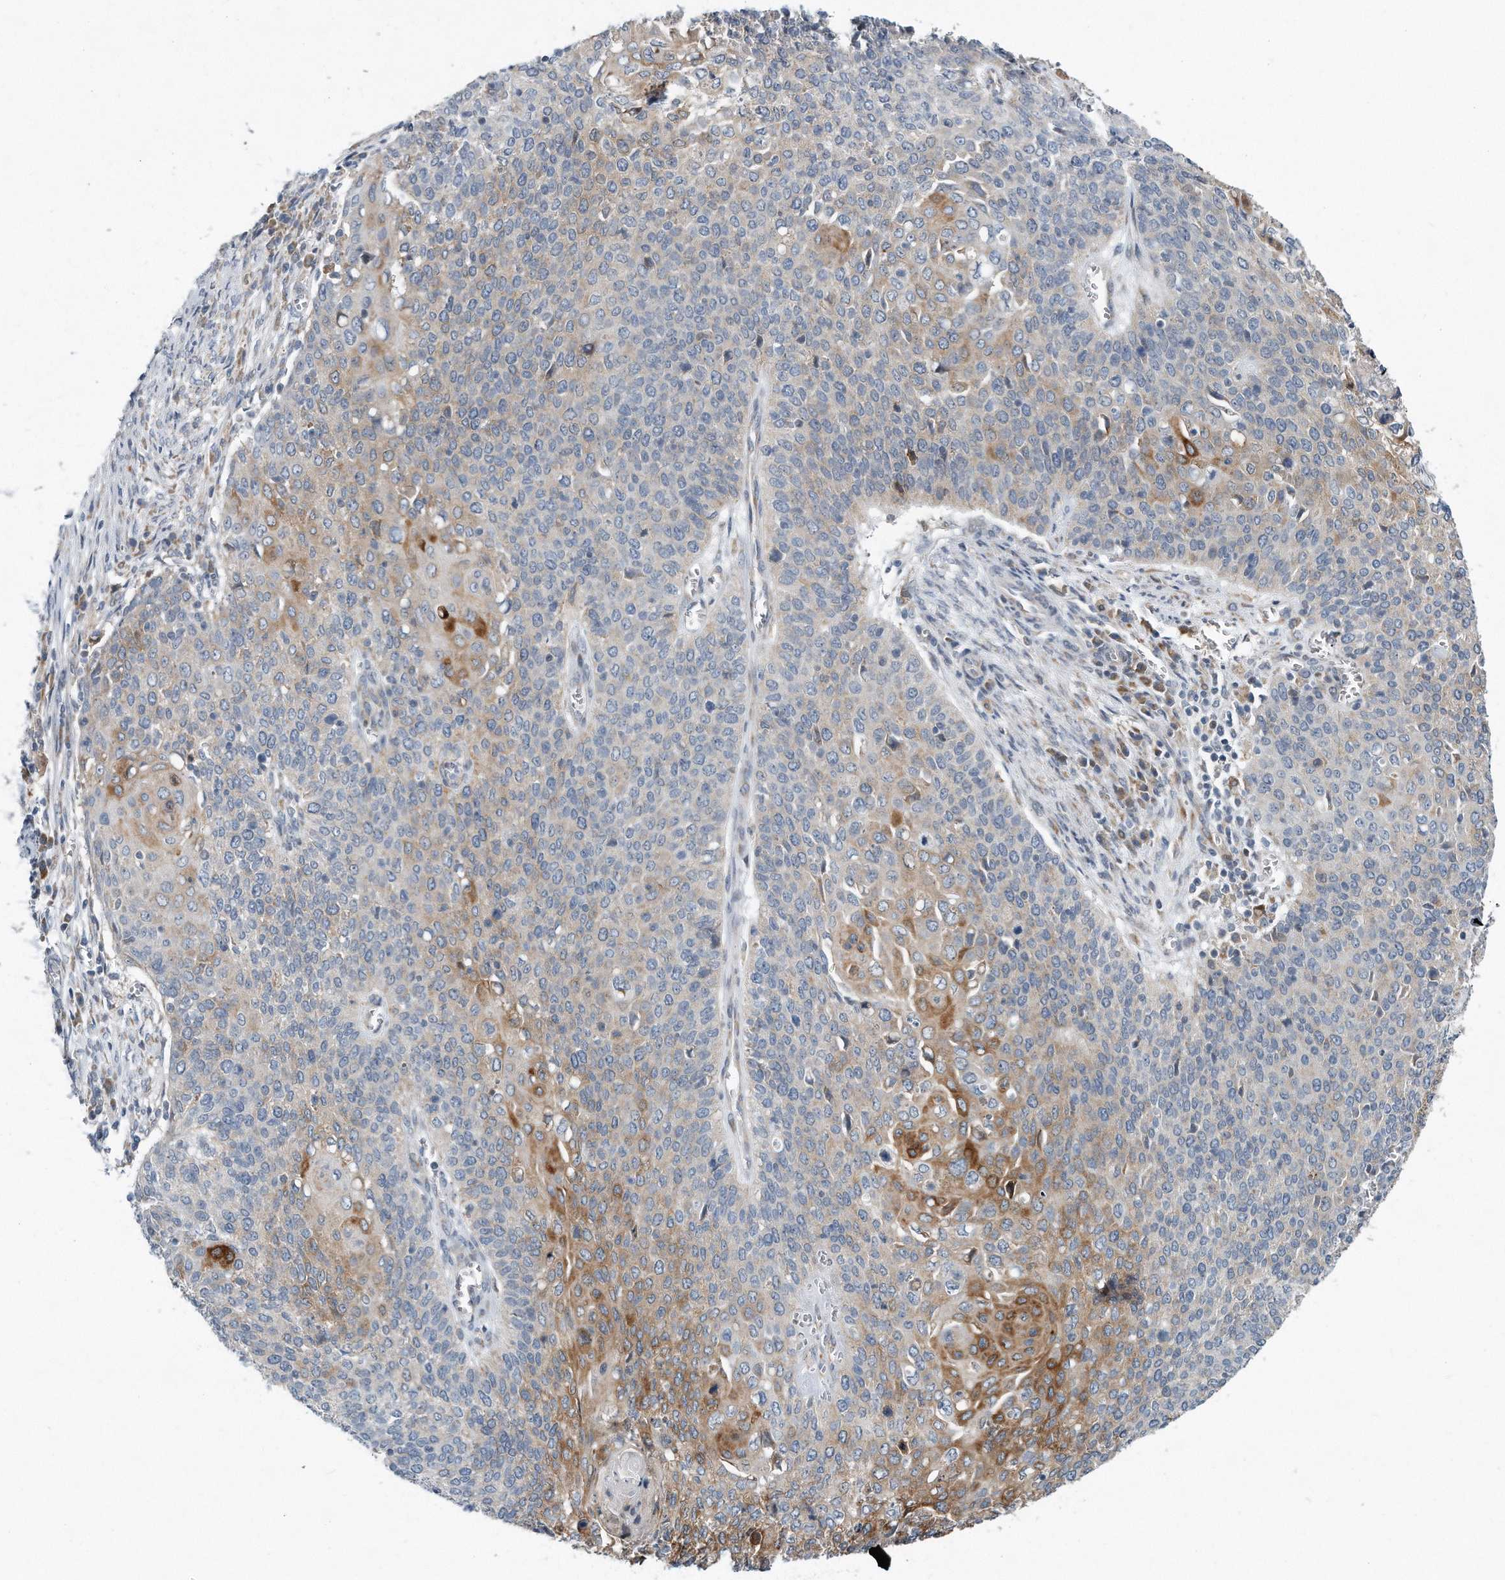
{"staining": {"intensity": "moderate", "quantity": "<25%", "location": "cytoplasmic/membranous"}, "tissue": "cervical cancer", "cell_type": "Tumor cells", "image_type": "cancer", "snomed": [{"axis": "morphology", "description": "Squamous cell carcinoma, NOS"}, {"axis": "topography", "description": "Cervix"}], "caption": "Immunohistochemical staining of cervical squamous cell carcinoma reveals low levels of moderate cytoplasmic/membranous expression in about <25% of tumor cells.", "gene": "VLDLR", "patient": {"sex": "female", "age": 39}}